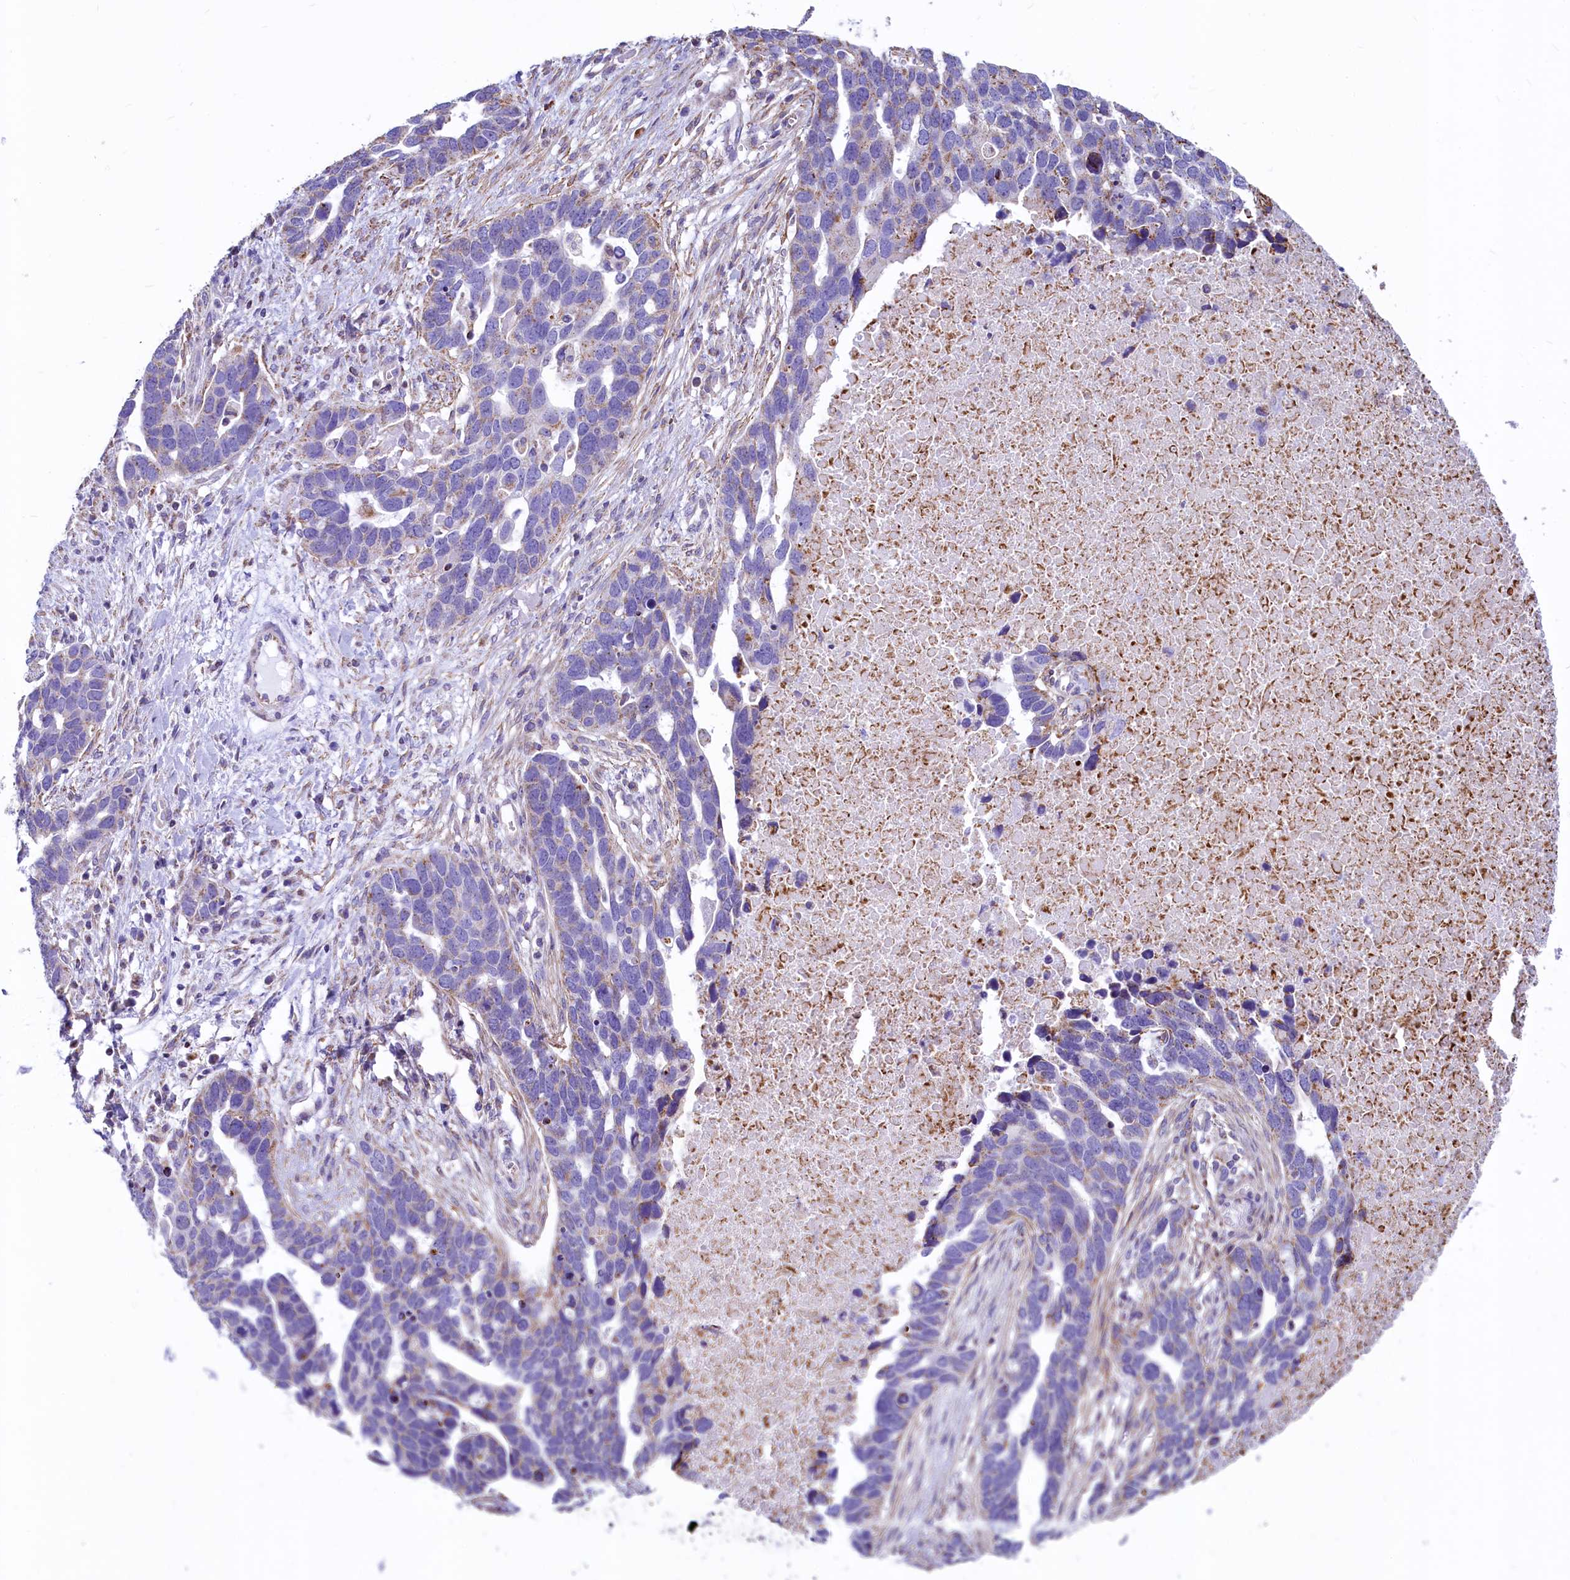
{"staining": {"intensity": "moderate", "quantity": "<25%", "location": "cytoplasmic/membranous"}, "tissue": "ovarian cancer", "cell_type": "Tumor cells", "image_type": "cancer", "snomed": [{"axis": "morphology", "description": "Cystadenocarcinoma, serous, NOS"}, {"axis": "topography", "description": "Ovary"}], "caption": "Protein staining of ovarian serous cystadenocarcinoma tissue exhibits moderate cytoplasmic/membranous positivity in about <25% of tumor cells.", "gene": "VWCE", "patient": {"sex": "female", "age": 54}}